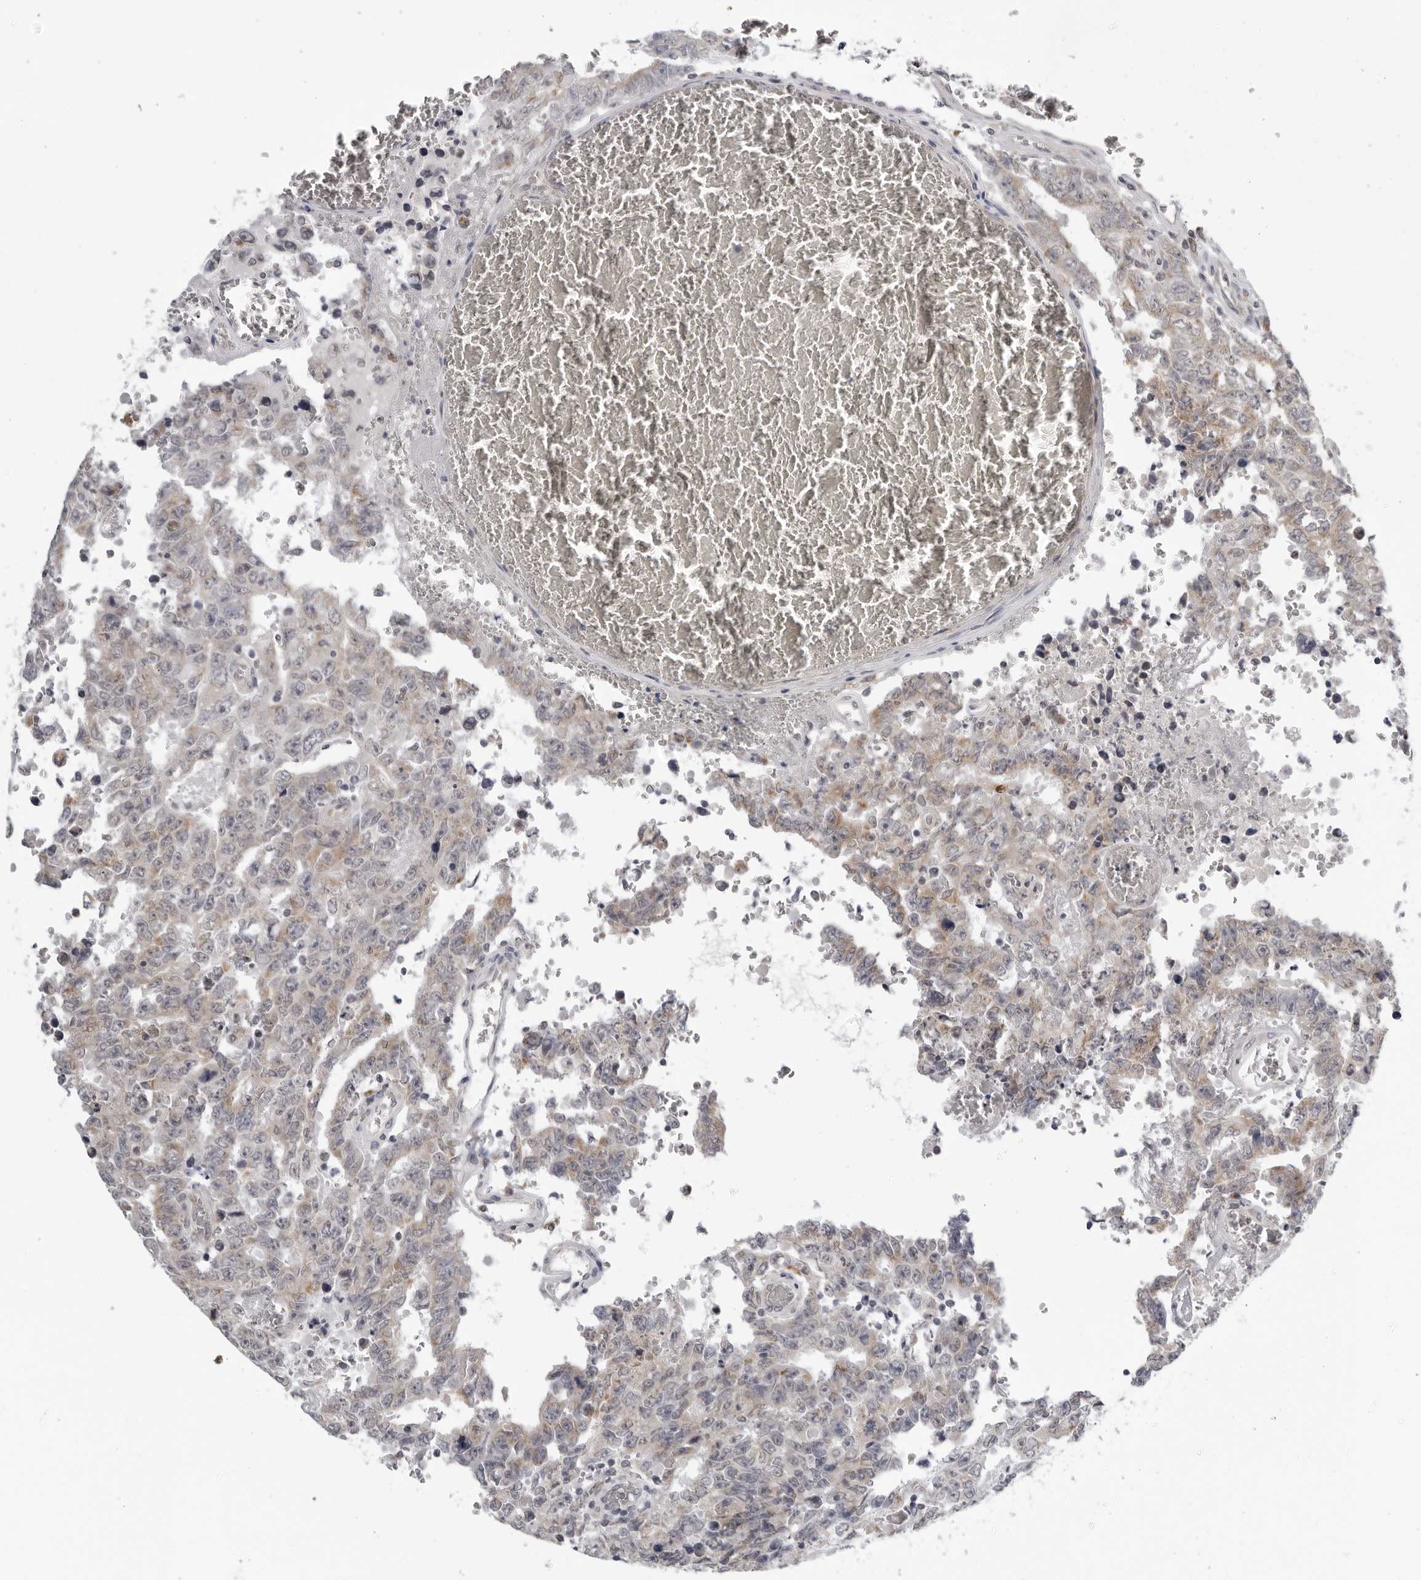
{"staining": {"intensity": "moderate", "quantity": "<25%", "location": "cytoplasmic/membranous"}, "tissue": "testis cancer", "cell_type": "Tumor cells", "image_type": "cancer", "snomed": [{"axis": "morphology", "description": "Carcinoma, Embryonal, NOS"}, {"axis": "topography", "description": "Testis"}], "caption": "A brown stain labels moderate cytoplasmic/membranous expression of a protein in human embryonal carcinoma (testis) tumor cells.", "gene": "CPT2", "patient": {"sex": "male", "age": 26}}